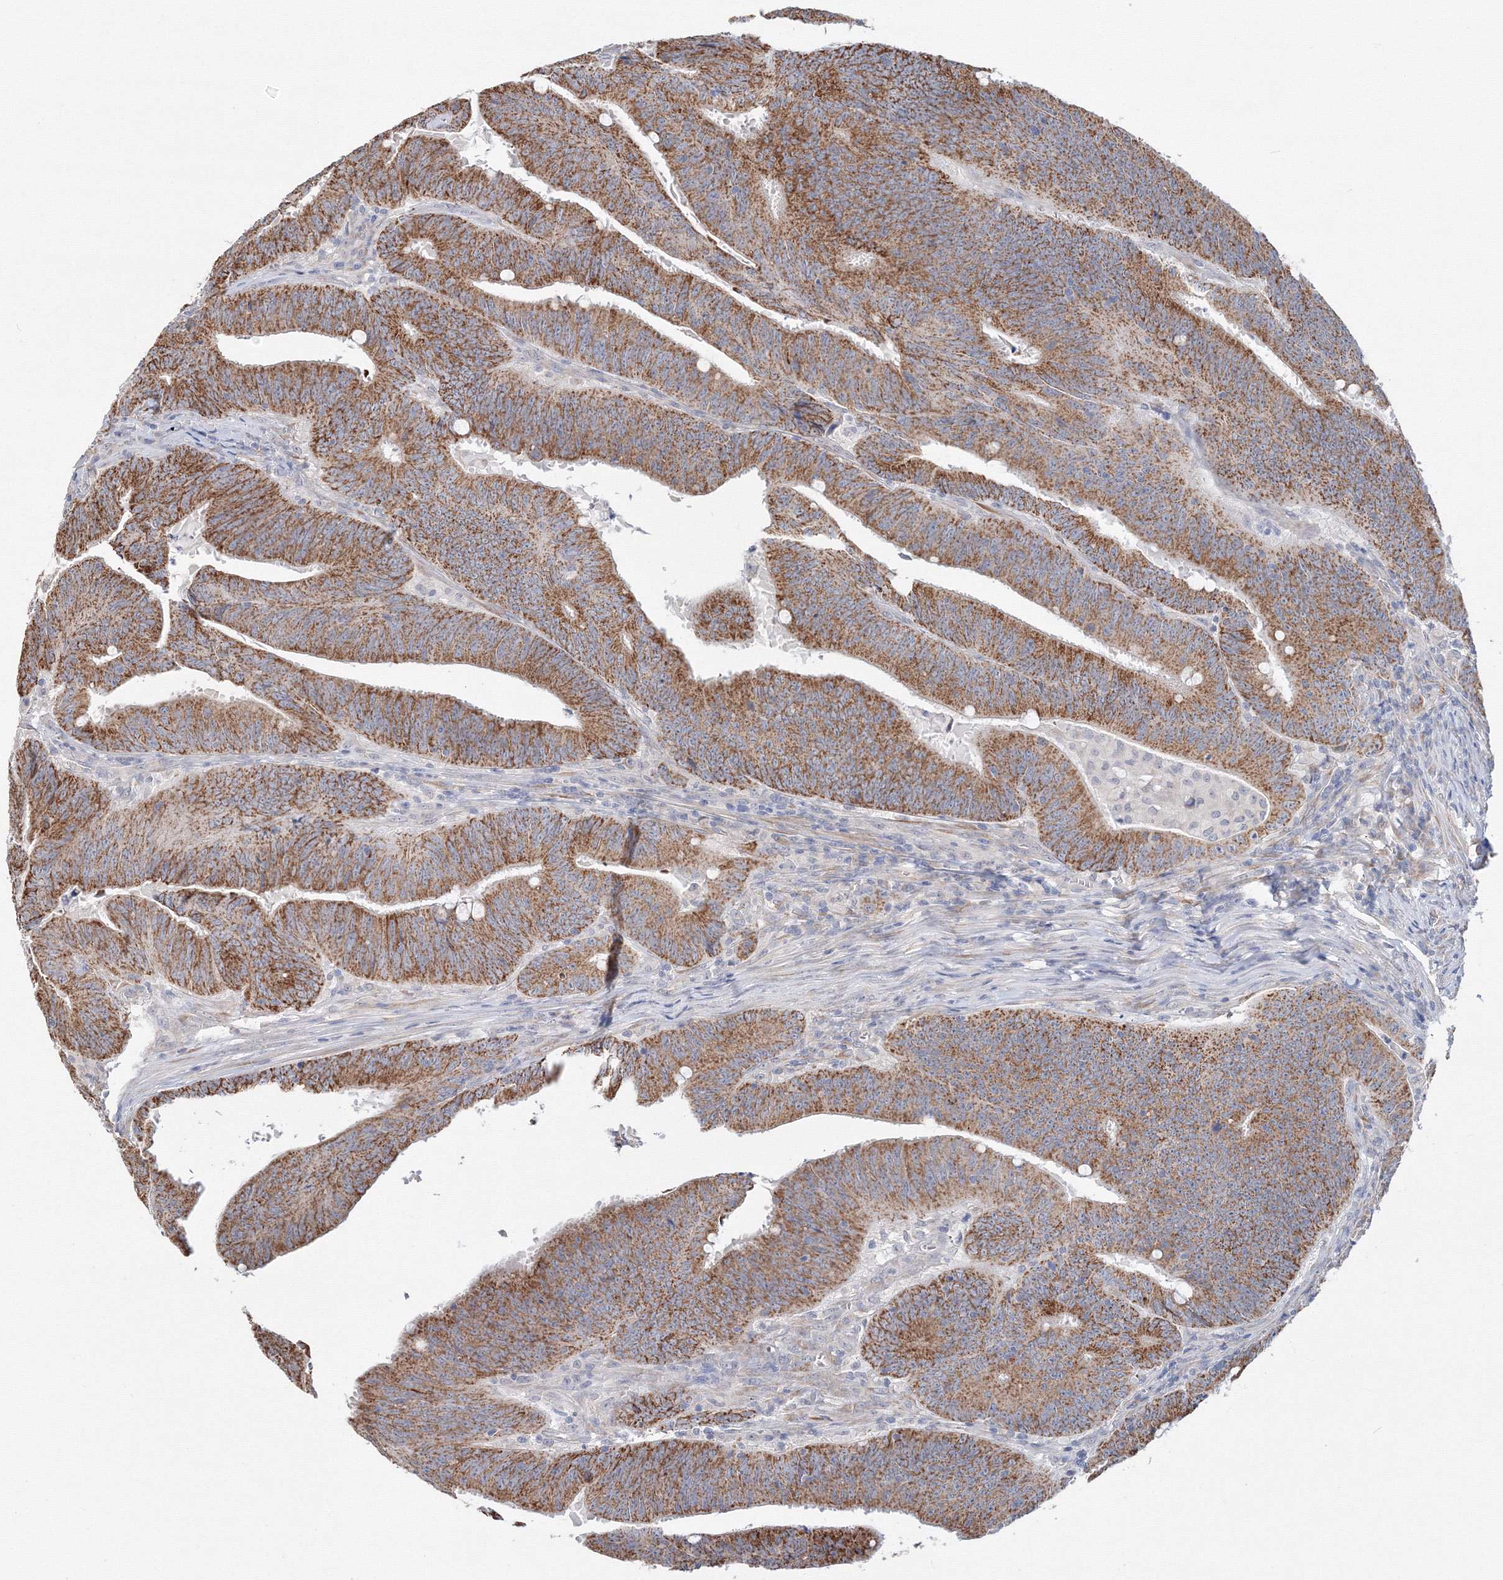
{"staining": {"intensity": "moderate", "quantity": ">75%", "location": "cytoplasmic/membranous"}, "tissue": "colorectal cancer", "cell_type": "Tumor cells", "image_type": "cancer", "snomed": [{"axis": "morphology", "description": "Adenocarcinoma, NOS"}, {"axis": "topography", "description": "Colon"}], "caption": "A photomicrograph of human colorectal cancer (adenocarcinoma) stained for a protein exhibits moderate cytoplasmic/membranous brown staining in tumor cells.", "gene": "DHRS12", "patient": {"sex": "male", "age": 45}}